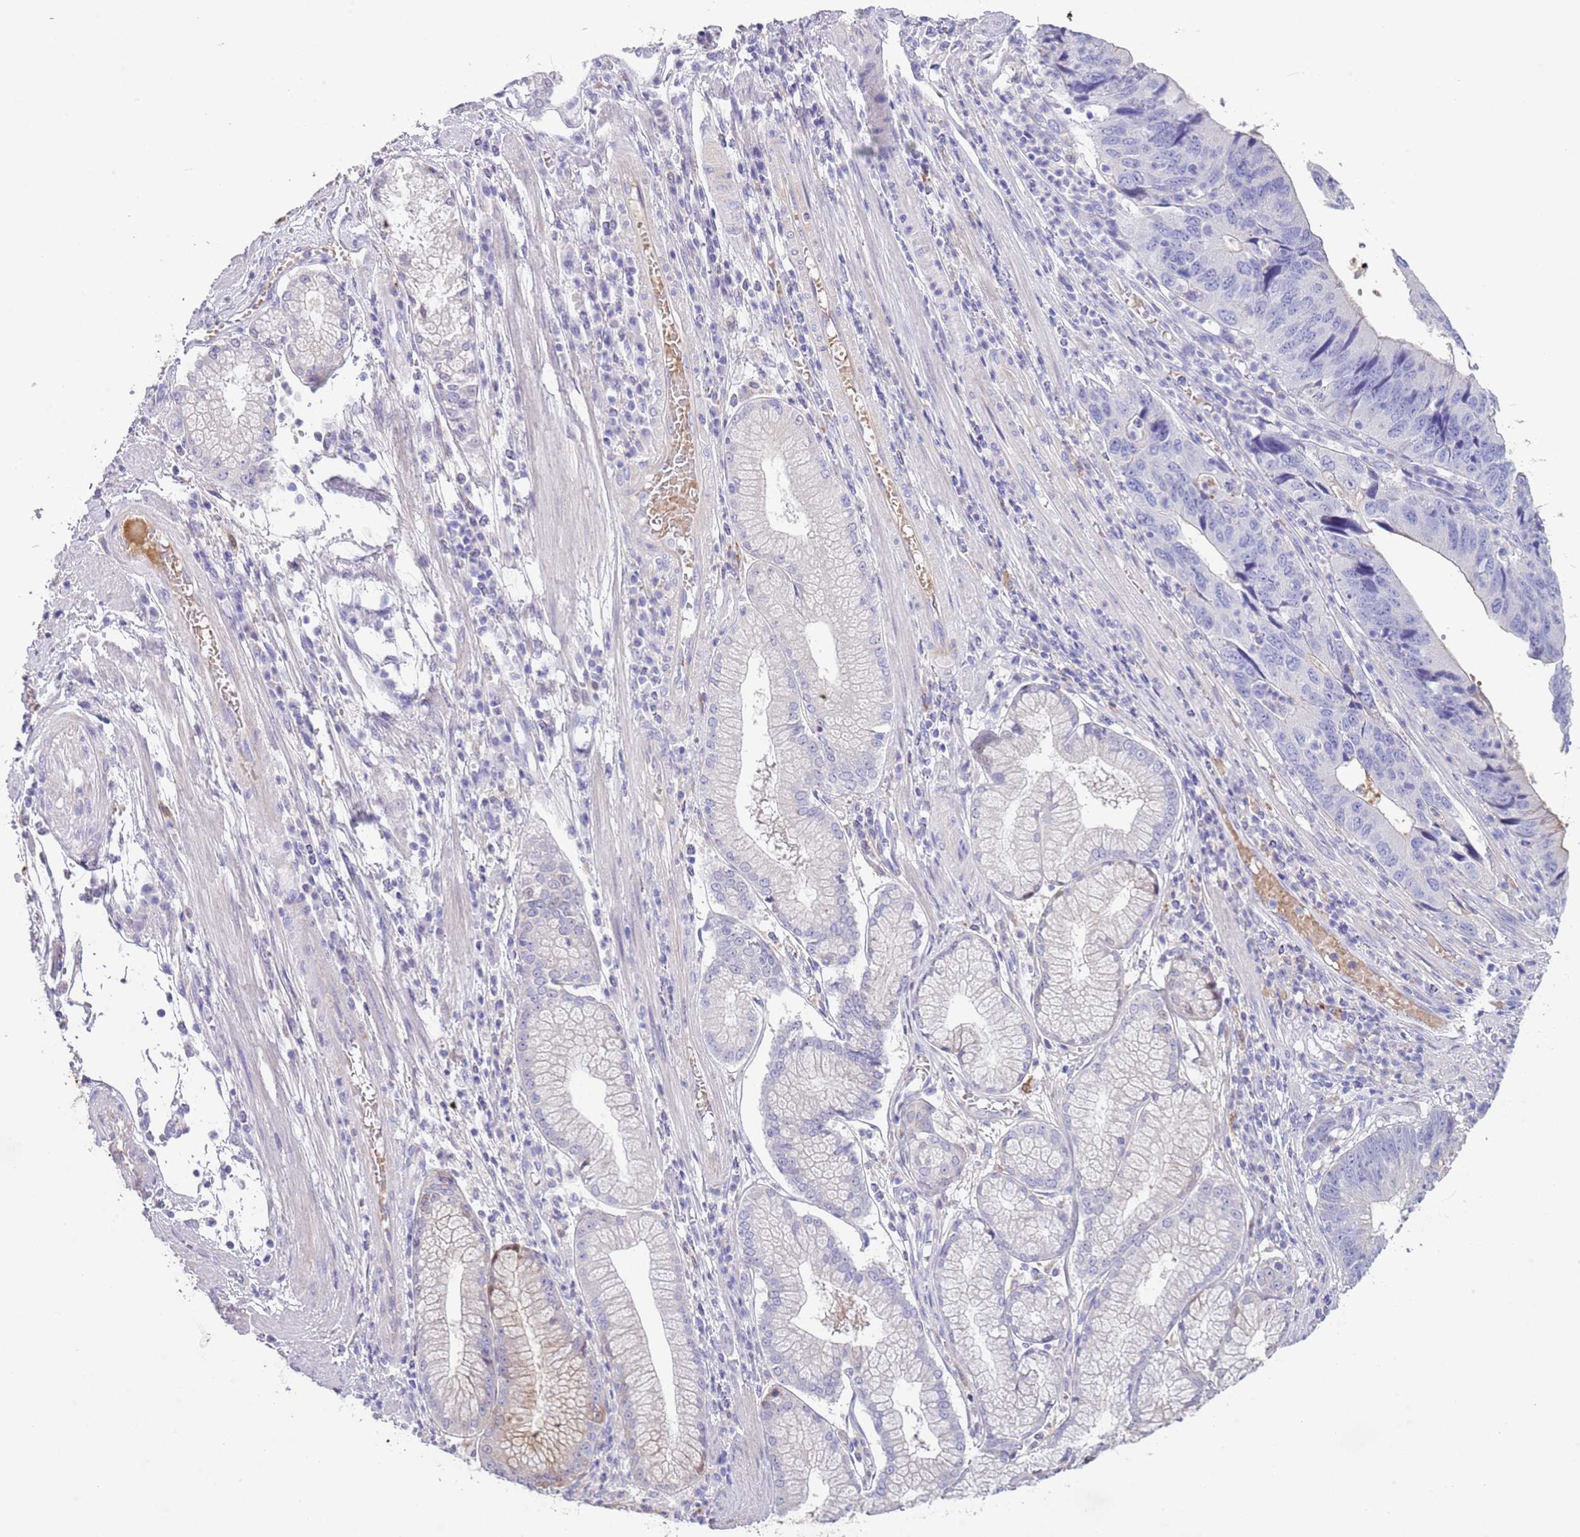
{"staining": {"intensity": "negative", "quantity": "none", "location": "none"}, "tissue": "stomach cancer", "cell_type": "Tumor cells", "image_type": "cancer", "snomed": [{"axis": "morphology", "description": "Adenocarcinoma, NOS"}, {"axis": "topography", "description": "Stomach"}], "caption": "Tumor cells show no significant protein staining in adenocarcinoma (stomach).", "gene": "ABHD17C", "patient": {"sex": "male", "age": 59}}